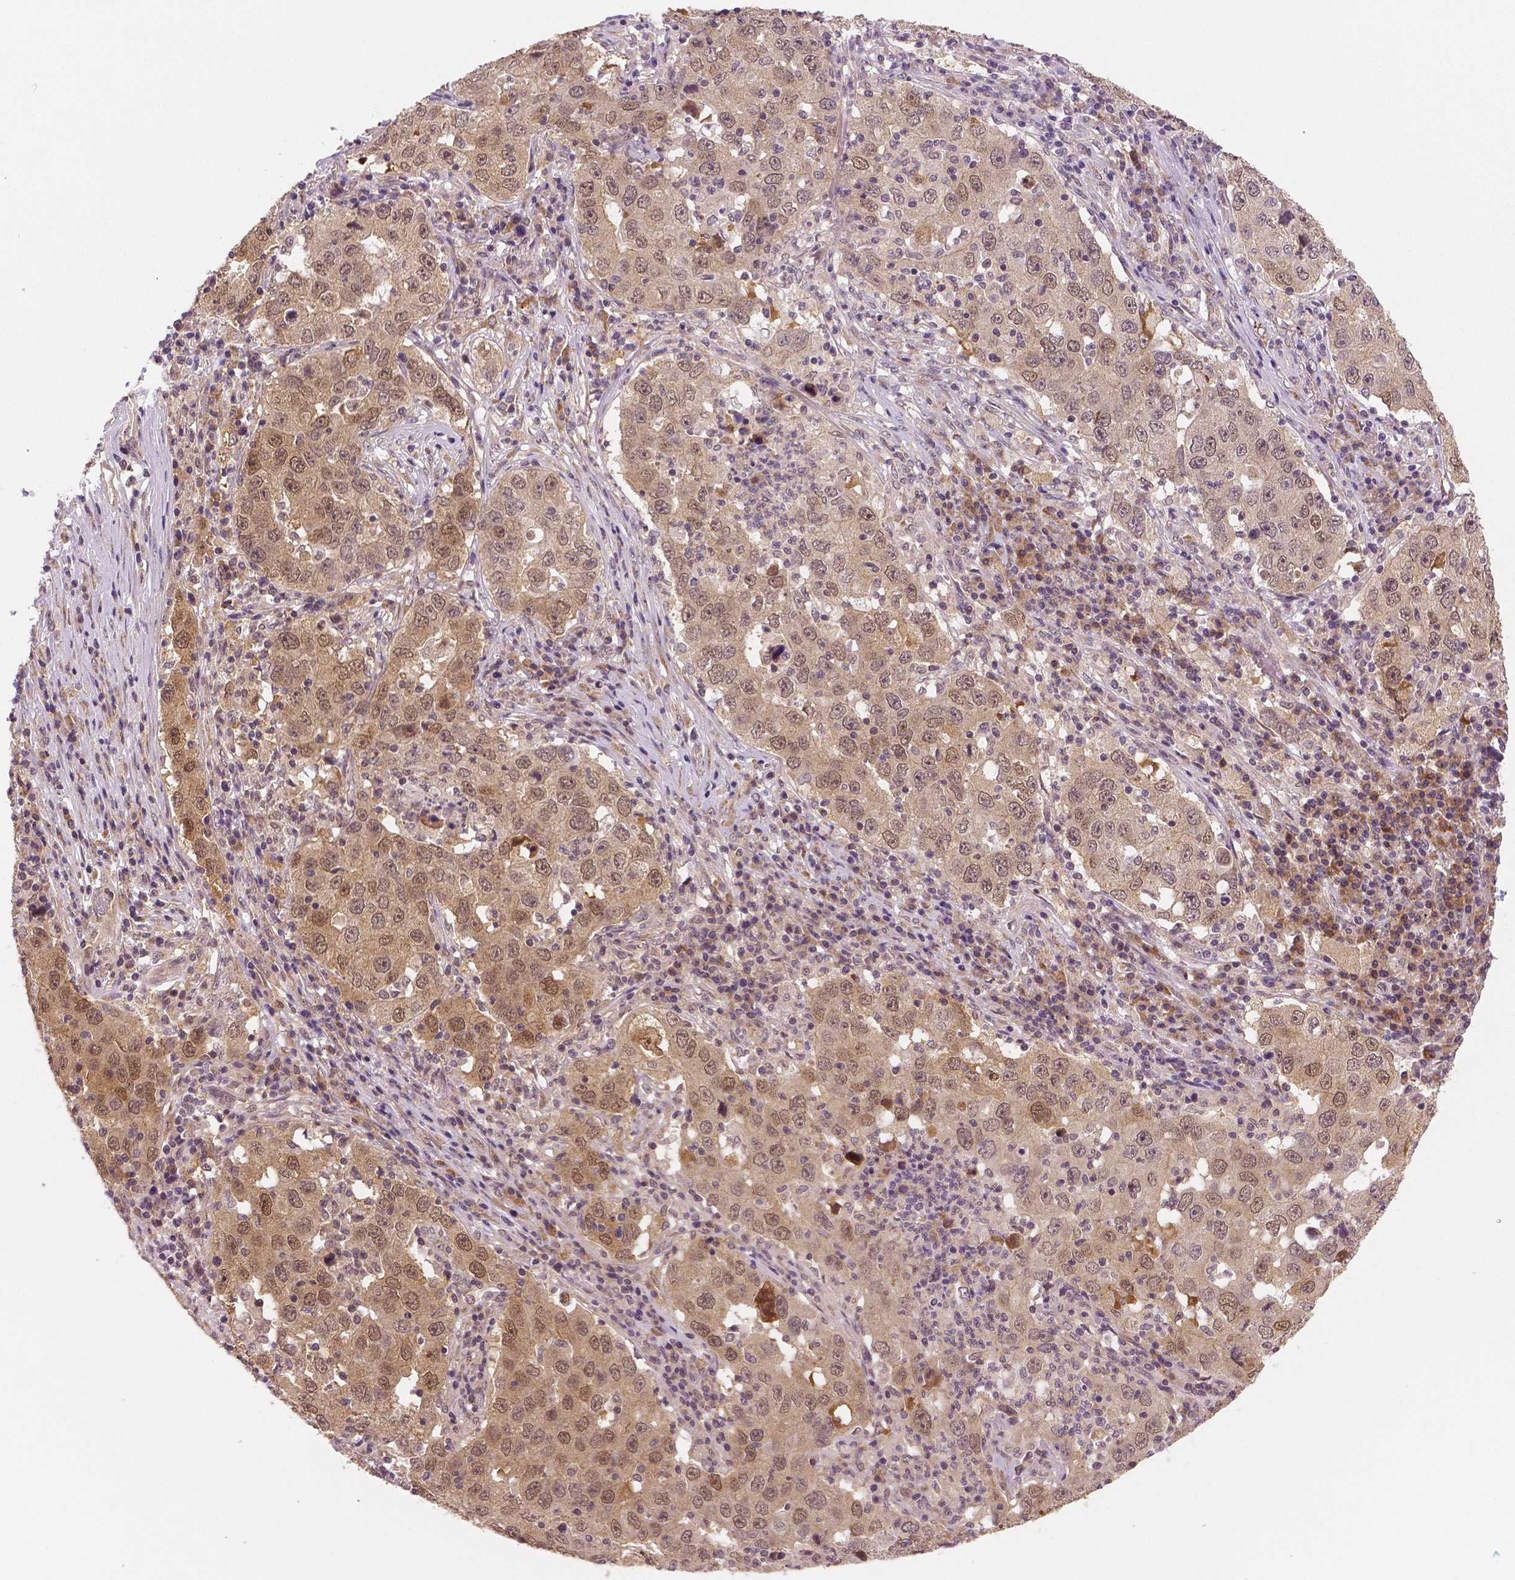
{"staining": {"intensity": "weak", "quantity": ">75%", "location": "cytoplasmic/membranous,nuclear"}, "tissue": "lung cancer", "cell_type": "Tumor cells", "image_type": "cancer", "snomed": [{"axis": "morphology", "description": "Adenocarcinoma, NOS"}, {"axis": "topography", "description": "Lung"}], "caption": "Immunohistochemistry of human adenocarcinoma (lung) displays low levels of weak cytoplasmic/membranous and nuclear positivity in about >75% of tumor cells. (DAB (3,3'-diaminobenzidine) IHC, brown staining for protein, blue staining for nuclei).", "gene": "STAT3", "patient": {"sex": "male", "age": 73}}